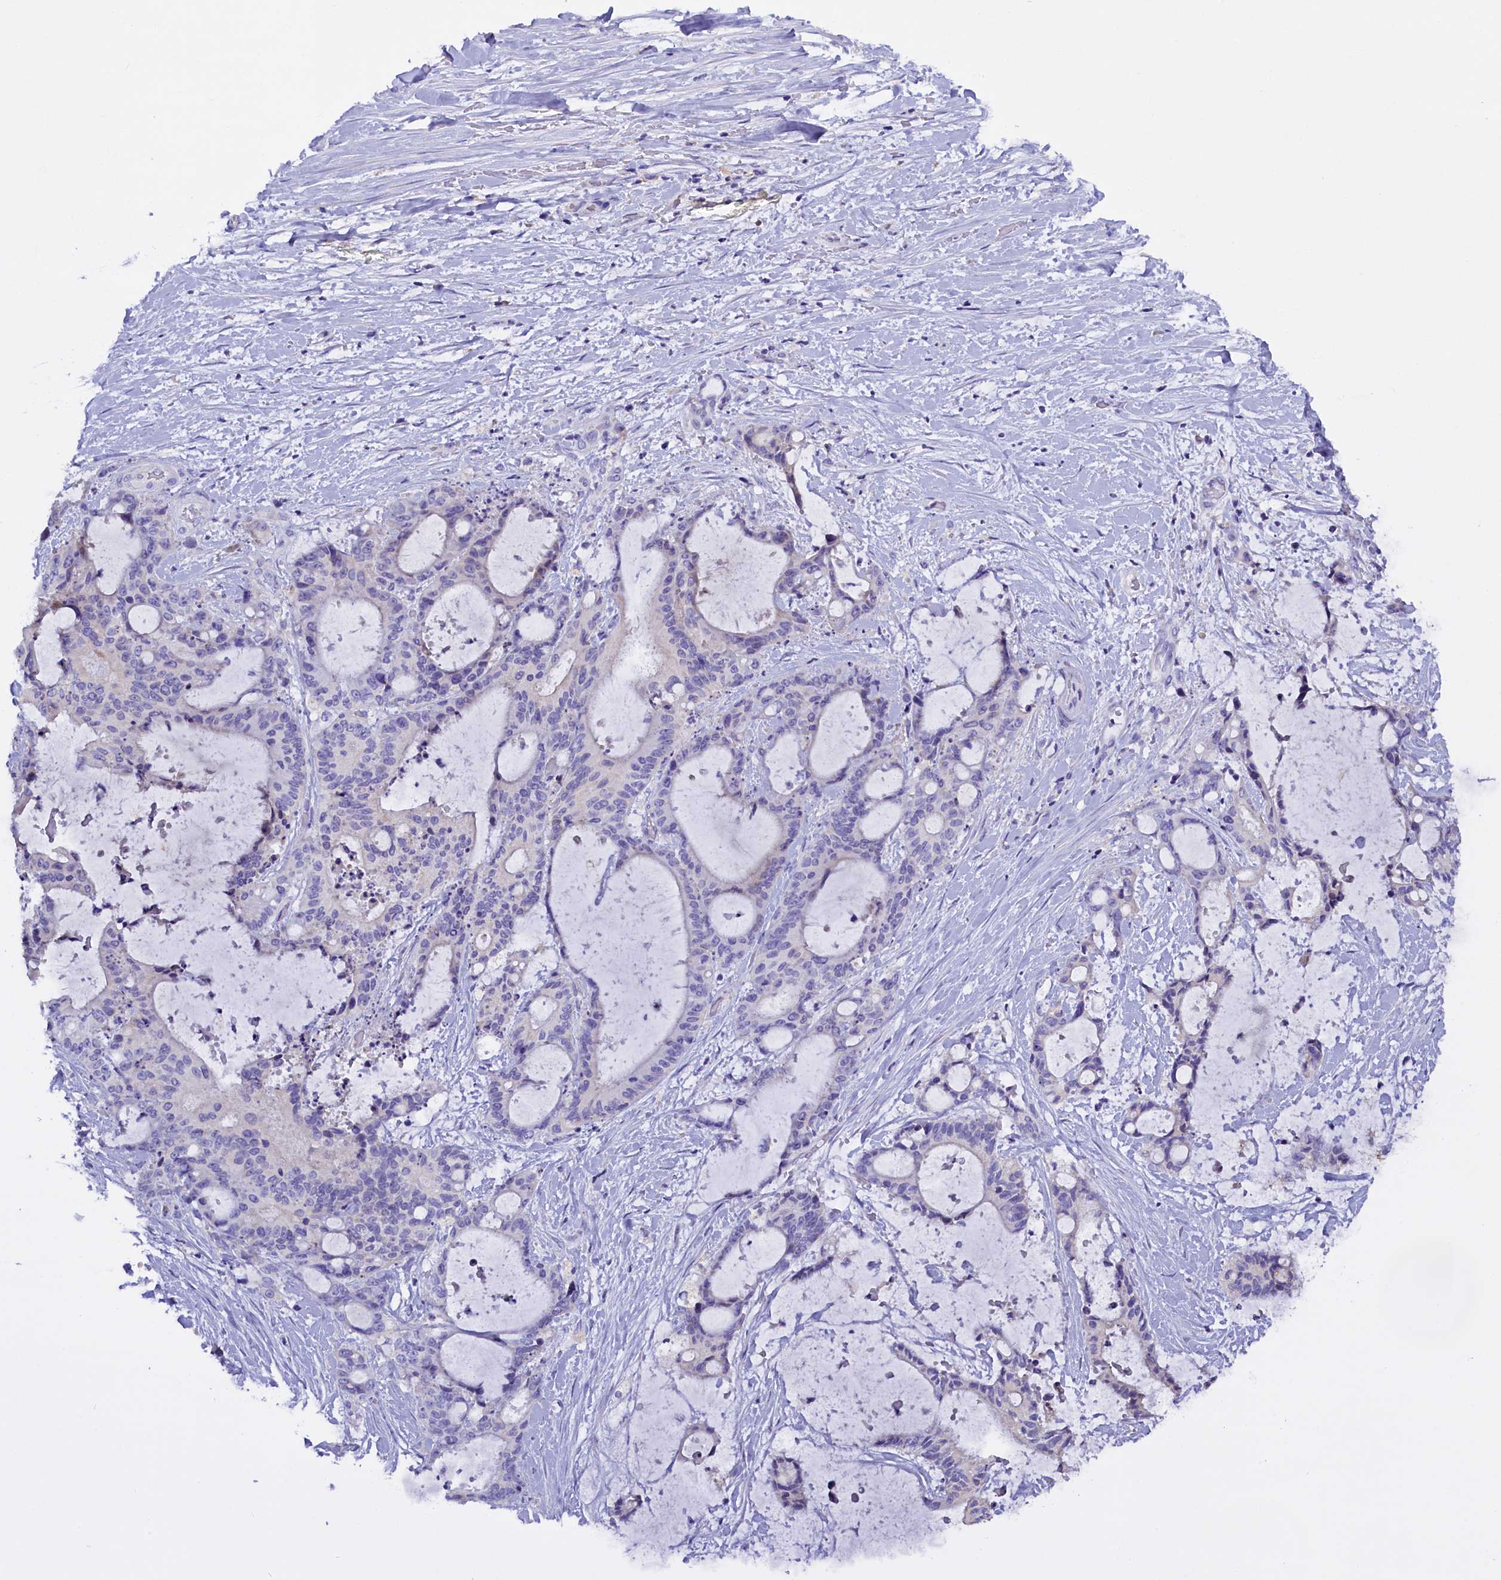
{"staining": {"intensity": "negative", "quantity": "none", "location": "none"}, "tissue": "liver cancer", "cell_type": "Tumor cells", "image_type": "cancer", "snomed": [{"axis": "morphology", "description": "Normal tissue, NOS"}, {"axis": "morphology", "description": "Cholangiocarcinoma"}, {"axis": "topography", "description": "Liver"}, {"axis": "topography", "description": "Peripheral nerve tissue"}], "caption": "An image of human cholangiocarcinoma (liver) is negative for staining in tumor cells.", "gene": "RTTN", "patient": {"sex": "female", "age": 73}}